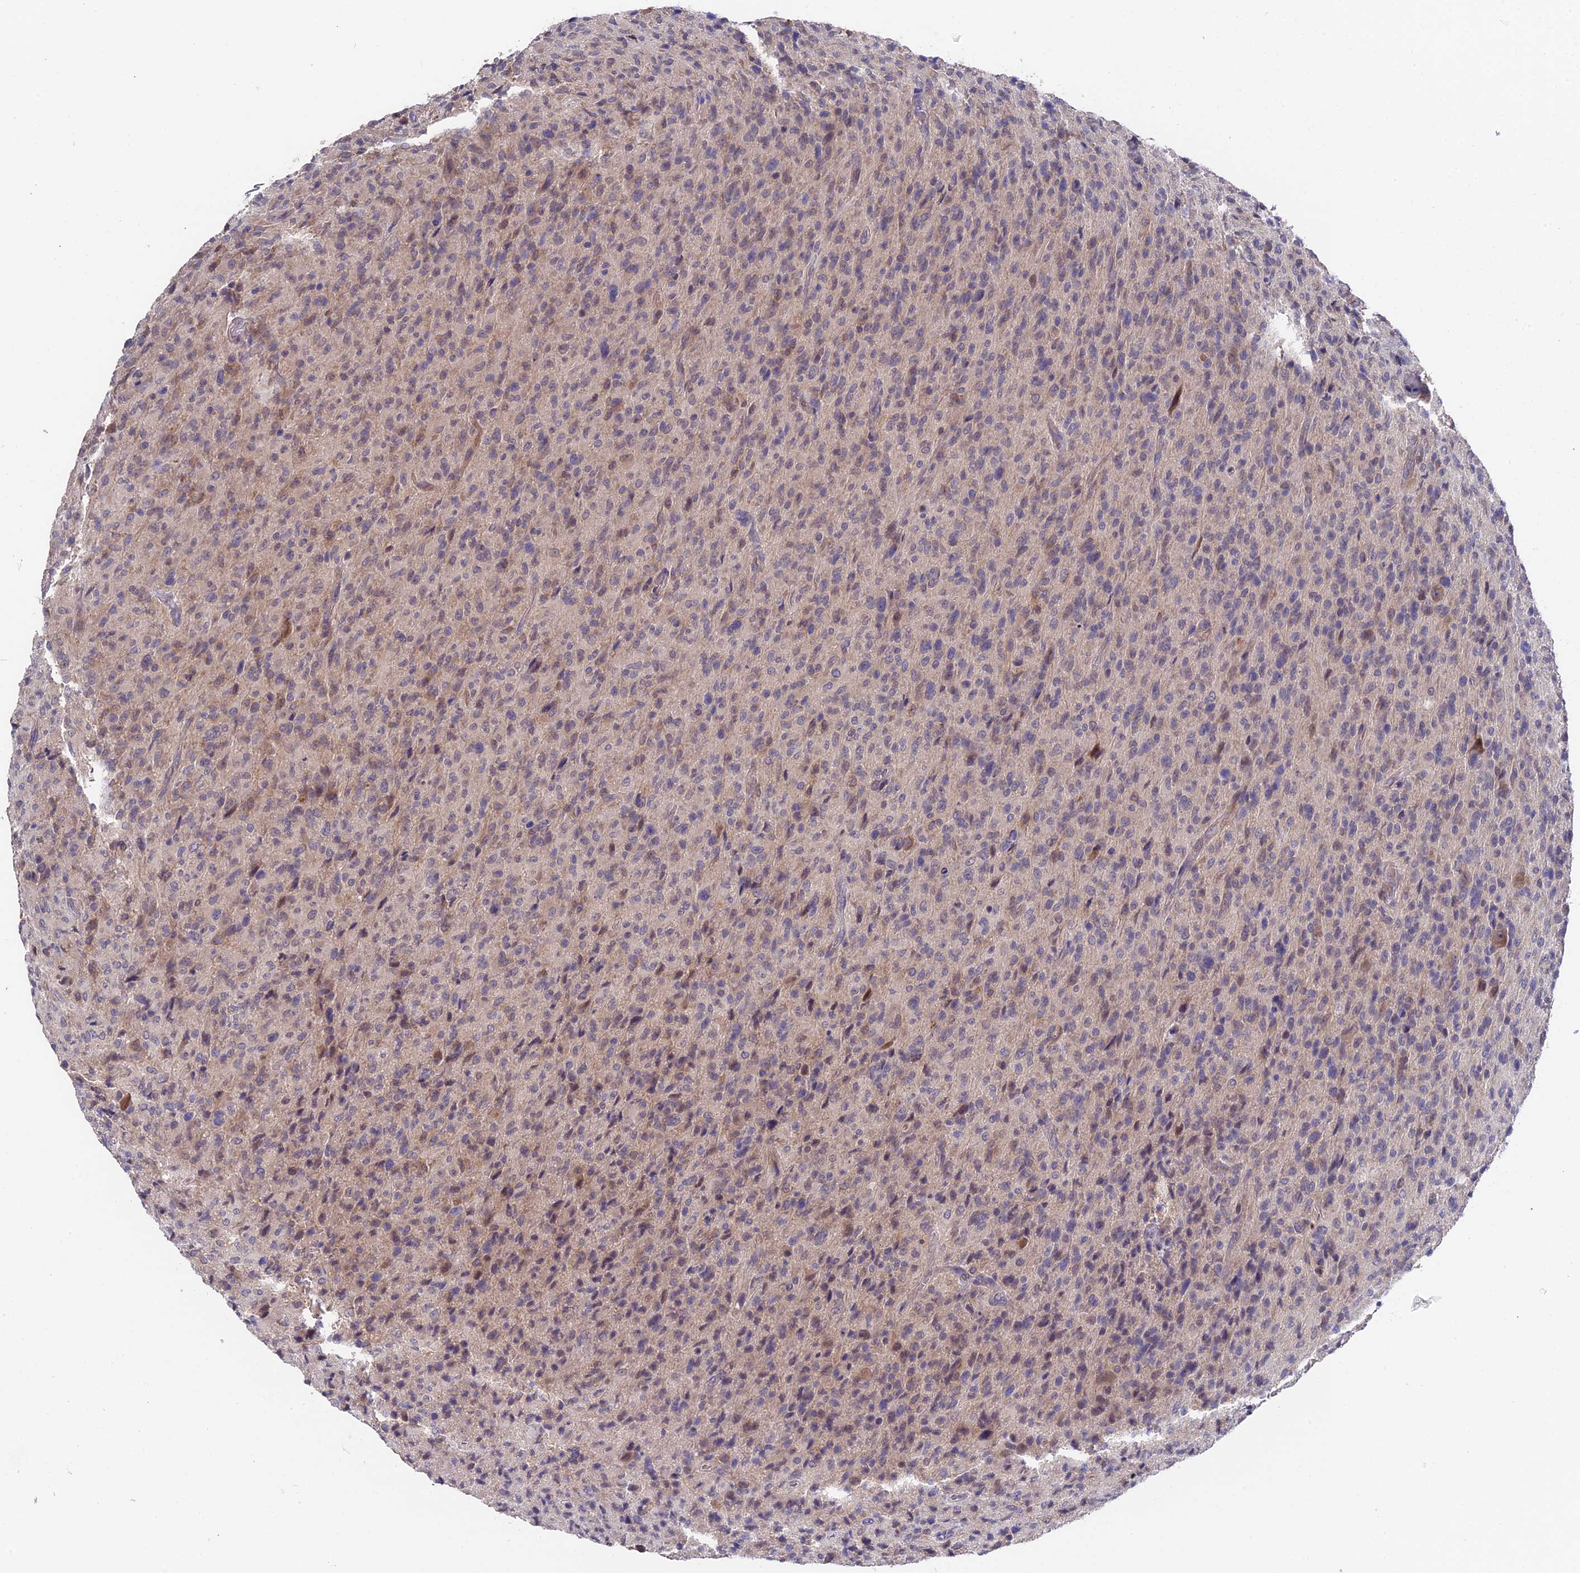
{"staining": {"intensity": "weak", "quantity": "25%-75%", "location": "cytoplasmic/membranous"}, "tissue": "glioma", "cell_type": "Tumor cells", "image_type": "cancer", "snomed": [{"axis": "morphology", "description": "Glioma, malignant, High grade"}, {"axis": "topography", "description": "Brain"}], "caption": "Tumor cells exhibit weak cytoplasmic/membranous expression in about 25%-75% of cells in glioma.", "gene": "ZCCHC2", "patient": {"sex": "female", "age": 57}}